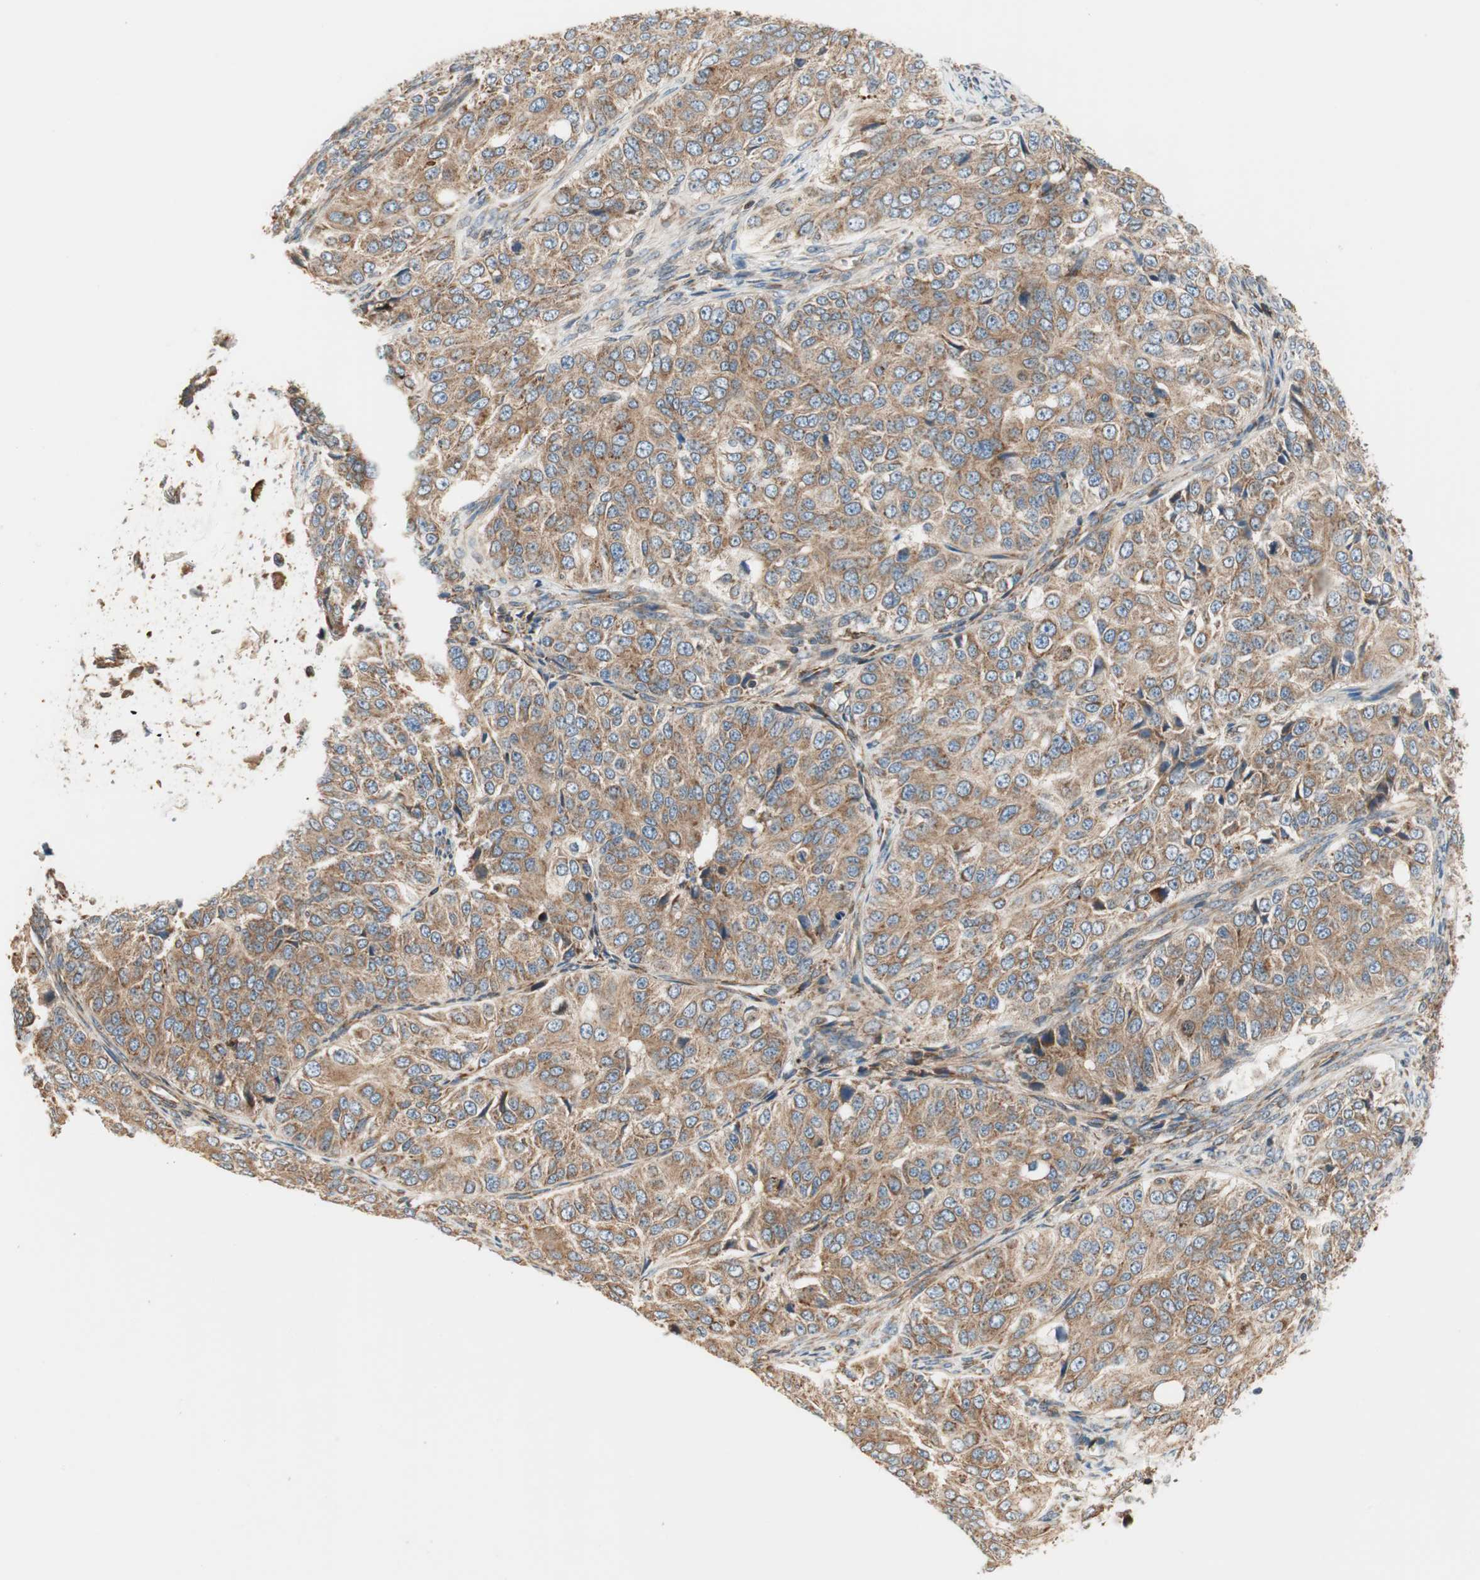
{"staining": {"intensity": "moderate", "quantity": ">75%", "location": "cytoplasmic/membranous"}, "tissue": "ovarian cancer", "cell_type": "Tumor cells", "image_type": "cancer", "snomed": [{"axis": "morphology", "description": "Carcinoma, endometroid"}, {"axis": "topography", "description": "Ovary"}], "caption": "Protein staining exhibits moderate cytoplasmic/membranous positivity in approximately >75% of tumor cells in ovarian endometroid carcinoma.", "gene": "CTTNBP2NL", "patient": {"sex": "female", "age": 51}}